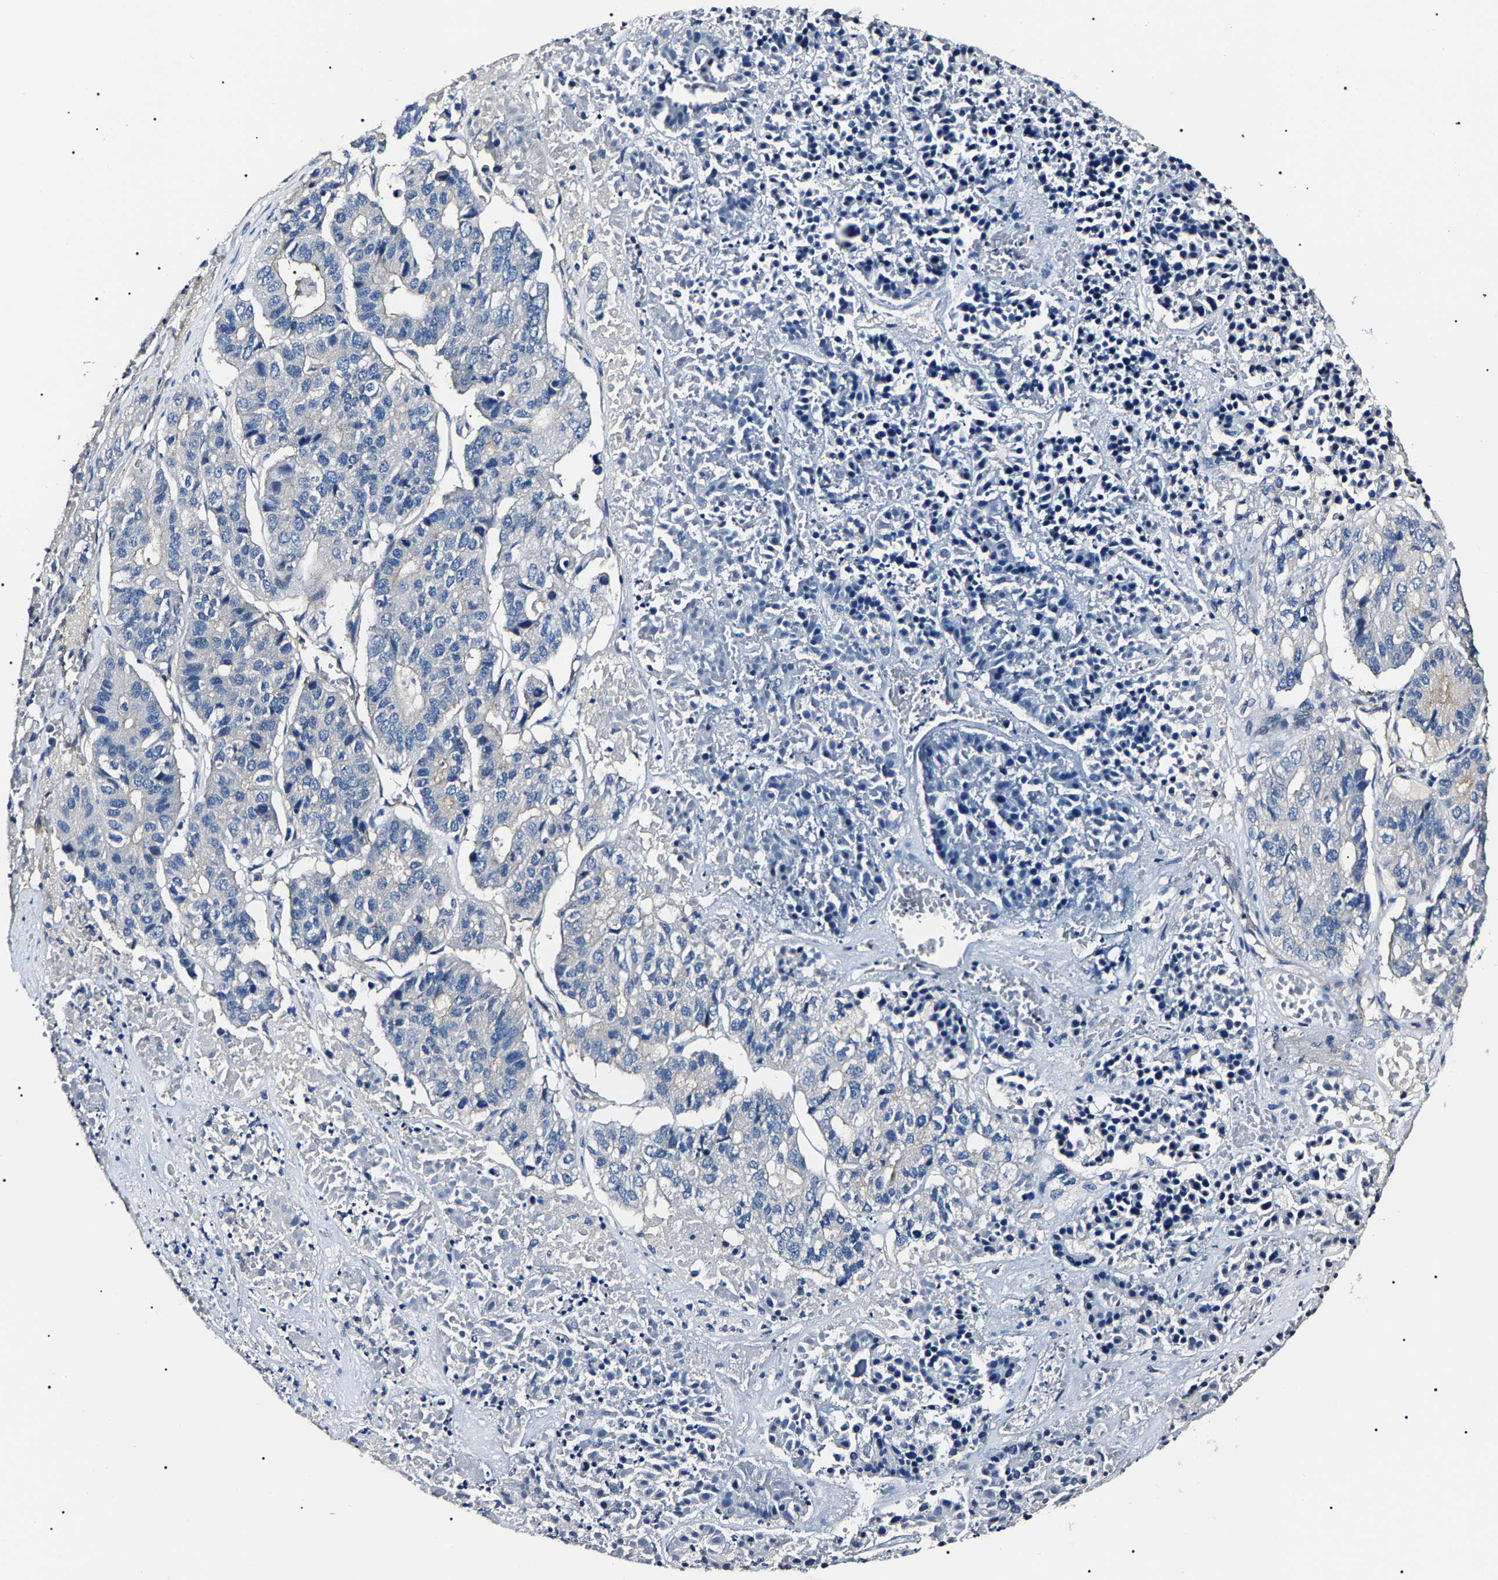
{"staining": {"intensity": "negative", "quantity": "none", "location": "none"}, "tissue": "pancreatic cancer", "cell_type": "Tumor cells", "image_type": "cancer", "snomed": [{"axis": "morphology", "description": "Adenocarcinoma, NOS"}, {"axis": "topography", "description": "Pancreas"}], "caption": "This is an immunohistochemistry (IHC) image of human pancreatic cancer (adenocarcinoma). There is no staining in tumor cells.", "gene": "KLHL42", "patient": {"sex": "male", "age": 50}}